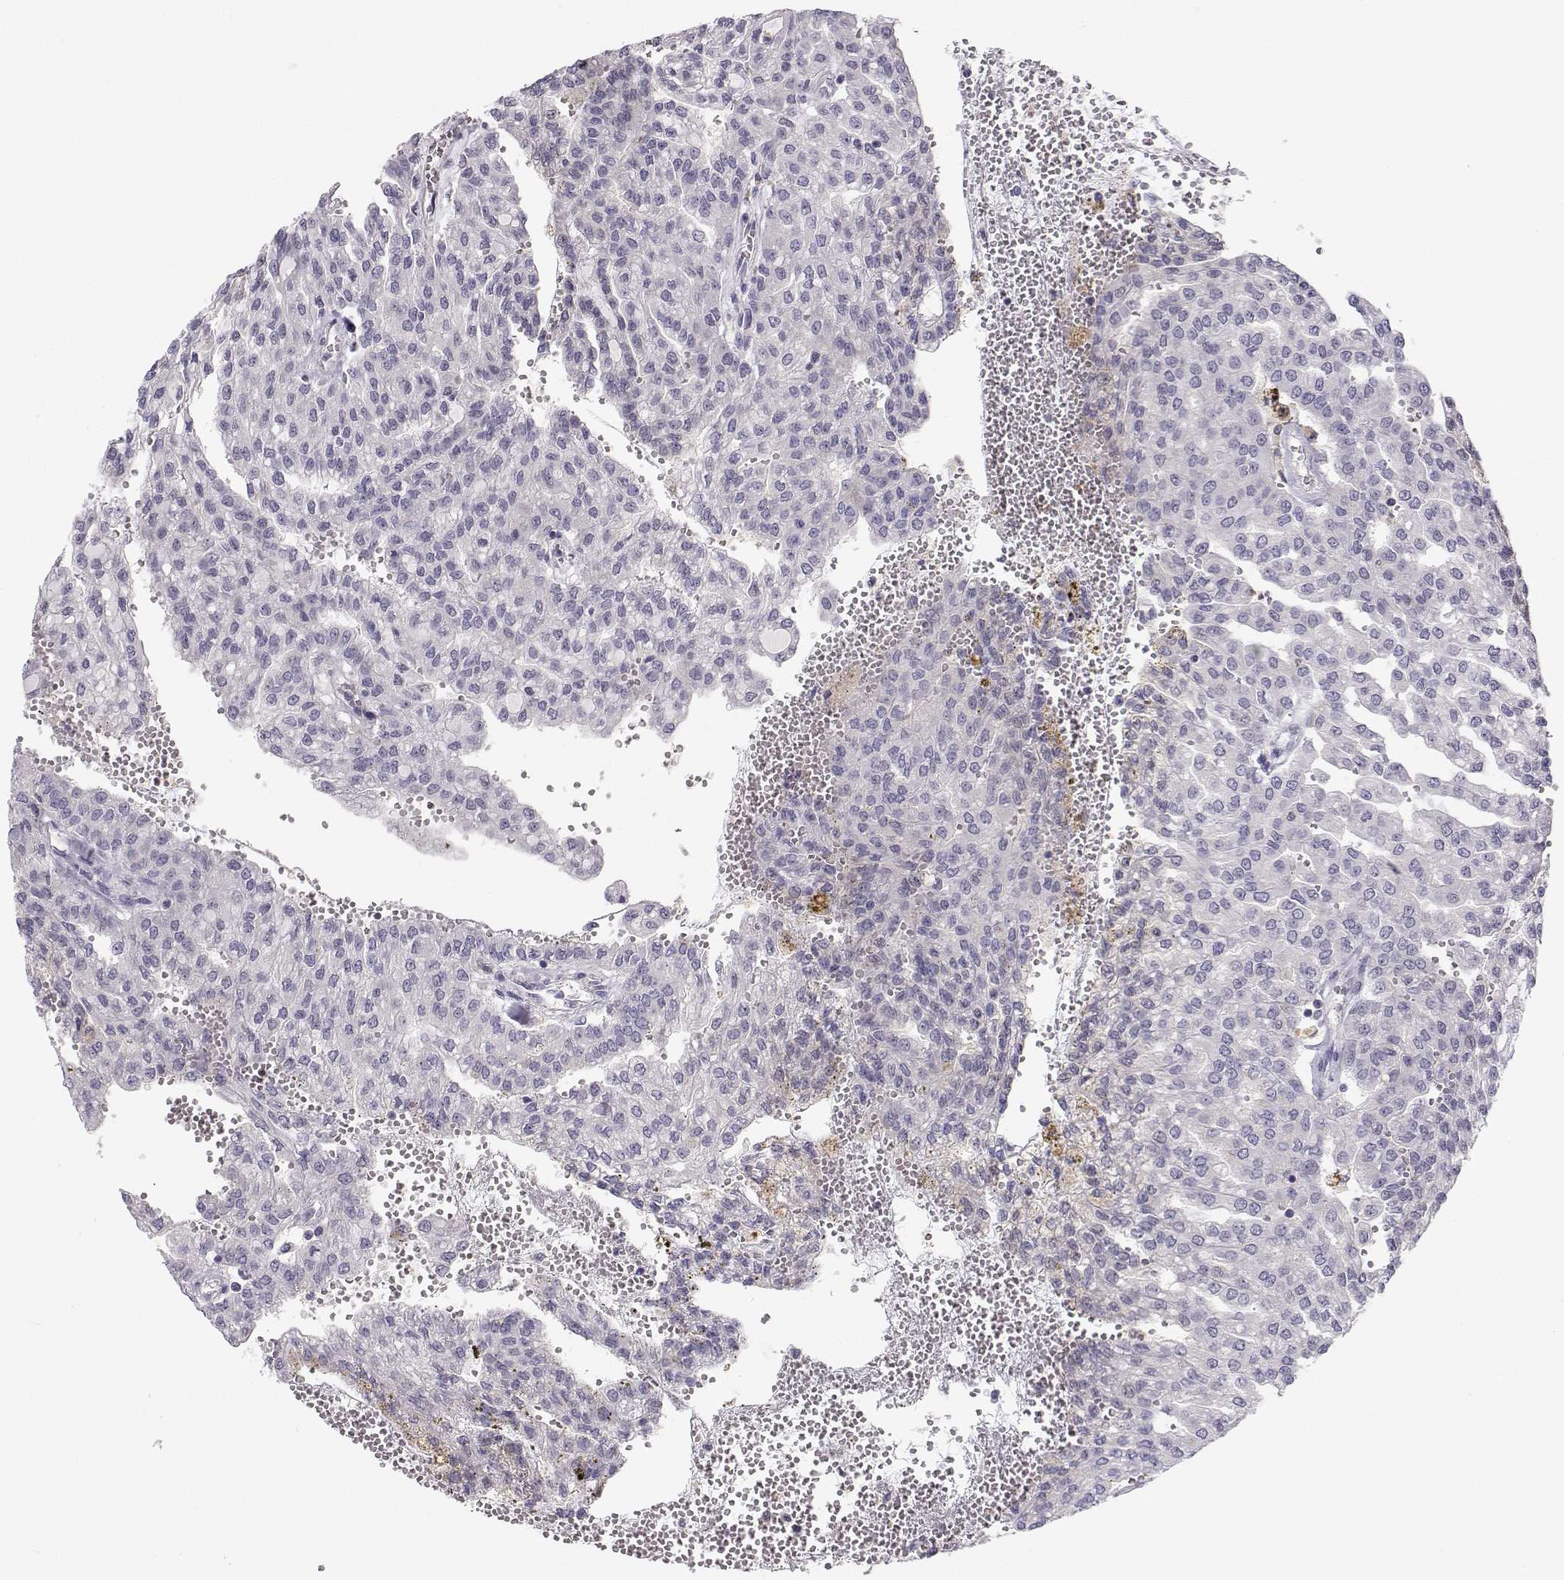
{"staining": {"intensity": "negative", "quantity": "none", "location": "none"}, "tissue": "renal cancer", "cell_type": "Tumor cells", "image_type": "cancer", "snomed": [{"axis": "morphology", "description": "Adenocarcinoma, NOS"}, {"axis": "topography", "description": "Kidney"}], "caption": "Adenocarcinoma (renal) was stained to show a protein in brown. There is no significant expression in tumor cells. (Immunohistochemistry, brightfield microscopy, high magnification).", "gene": "MROH7", "patient": {"sex": "male", "age": 63}}